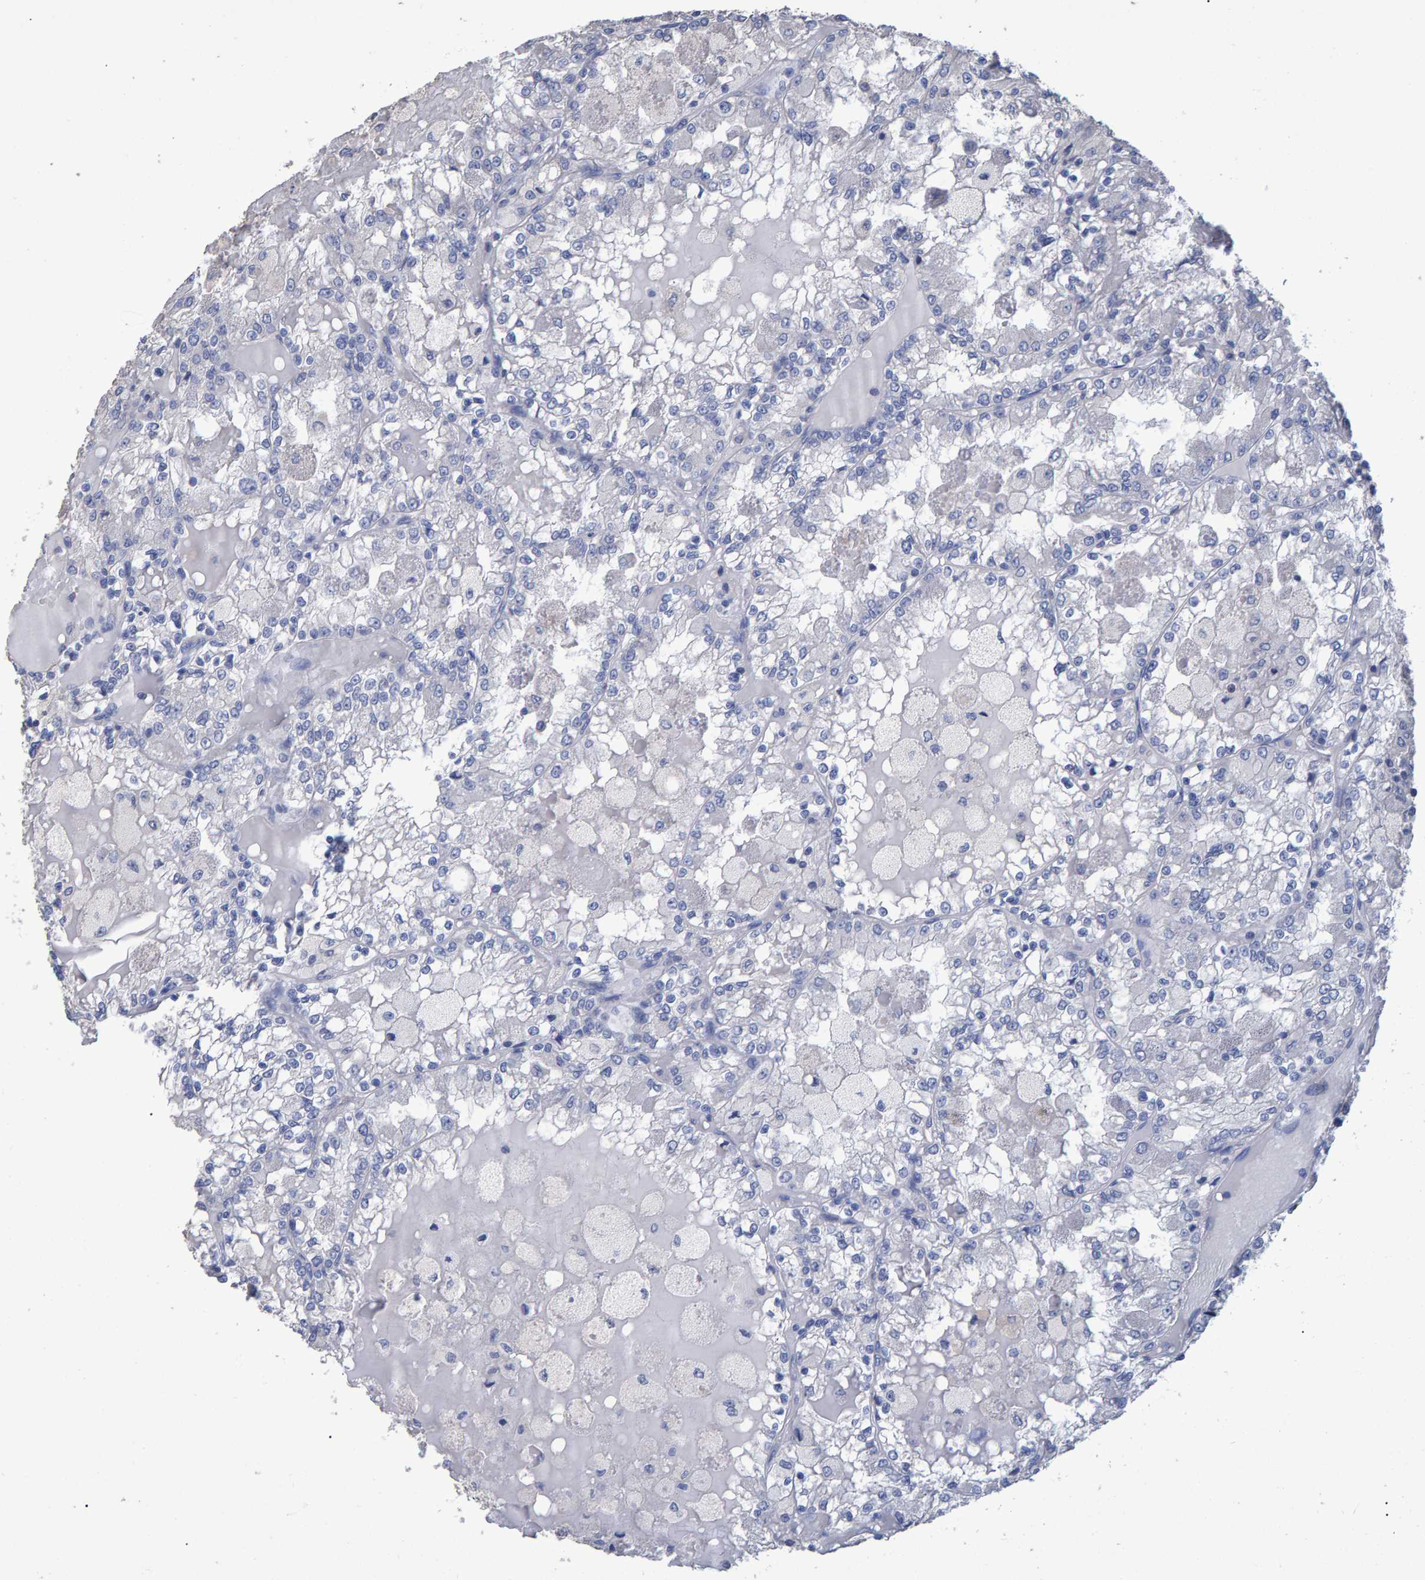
{"staining": {"intensity": "negative", "quantity": "none", "location": "none"}, "tissue": "renal cancer", "cell_type": "Tumor cells", "image_type": "cancer", "snomed": [{"axis": "morphology", "description": "Adenocarcinoma, NOS"}, {"axis": "topography", "description": "Kidney"}], "caption": "Tumor cells show no significant staining in renal cancer.", "gene": "HEMGN", "patient": {"sex": "female", "age": 56}}